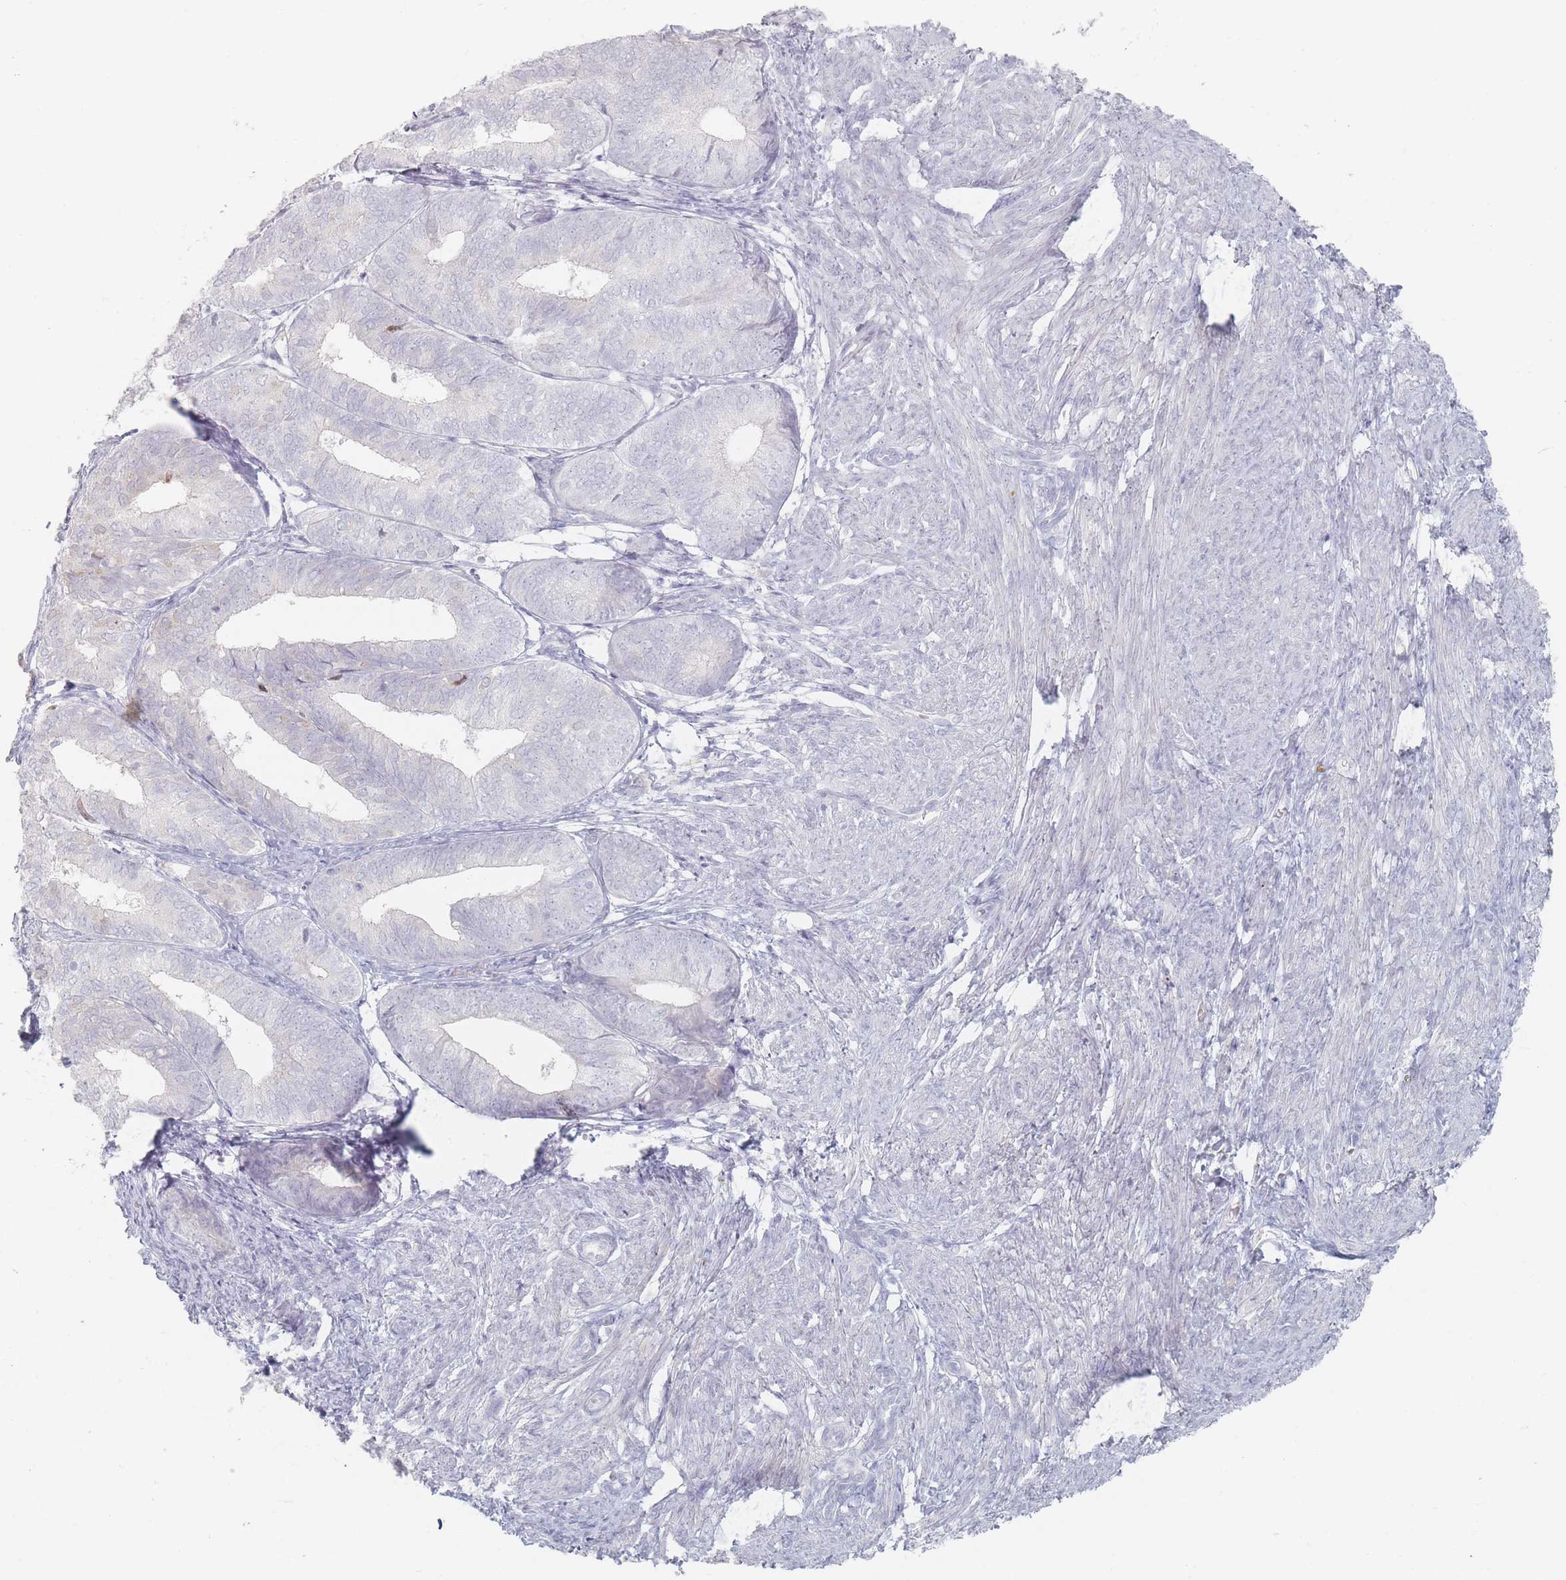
{"staining": {"intensity": "negative", "quantity": "none", "location": "none"}, "tissue": "endometrial cancer", "cell_type": "Tumor cells", "image_type": "cancer", "snomed": [{"axis": "morphology", "description": "Adenocarcinoma, NOS"}, {"axis": "topography", "description": "Endometrium"}], "caption": "Tumor cells are negative for brown protein staining in adenocarcinoma (endometrial).", "gene": "CD37", "patient": {"sex": "female", "age": 87}}